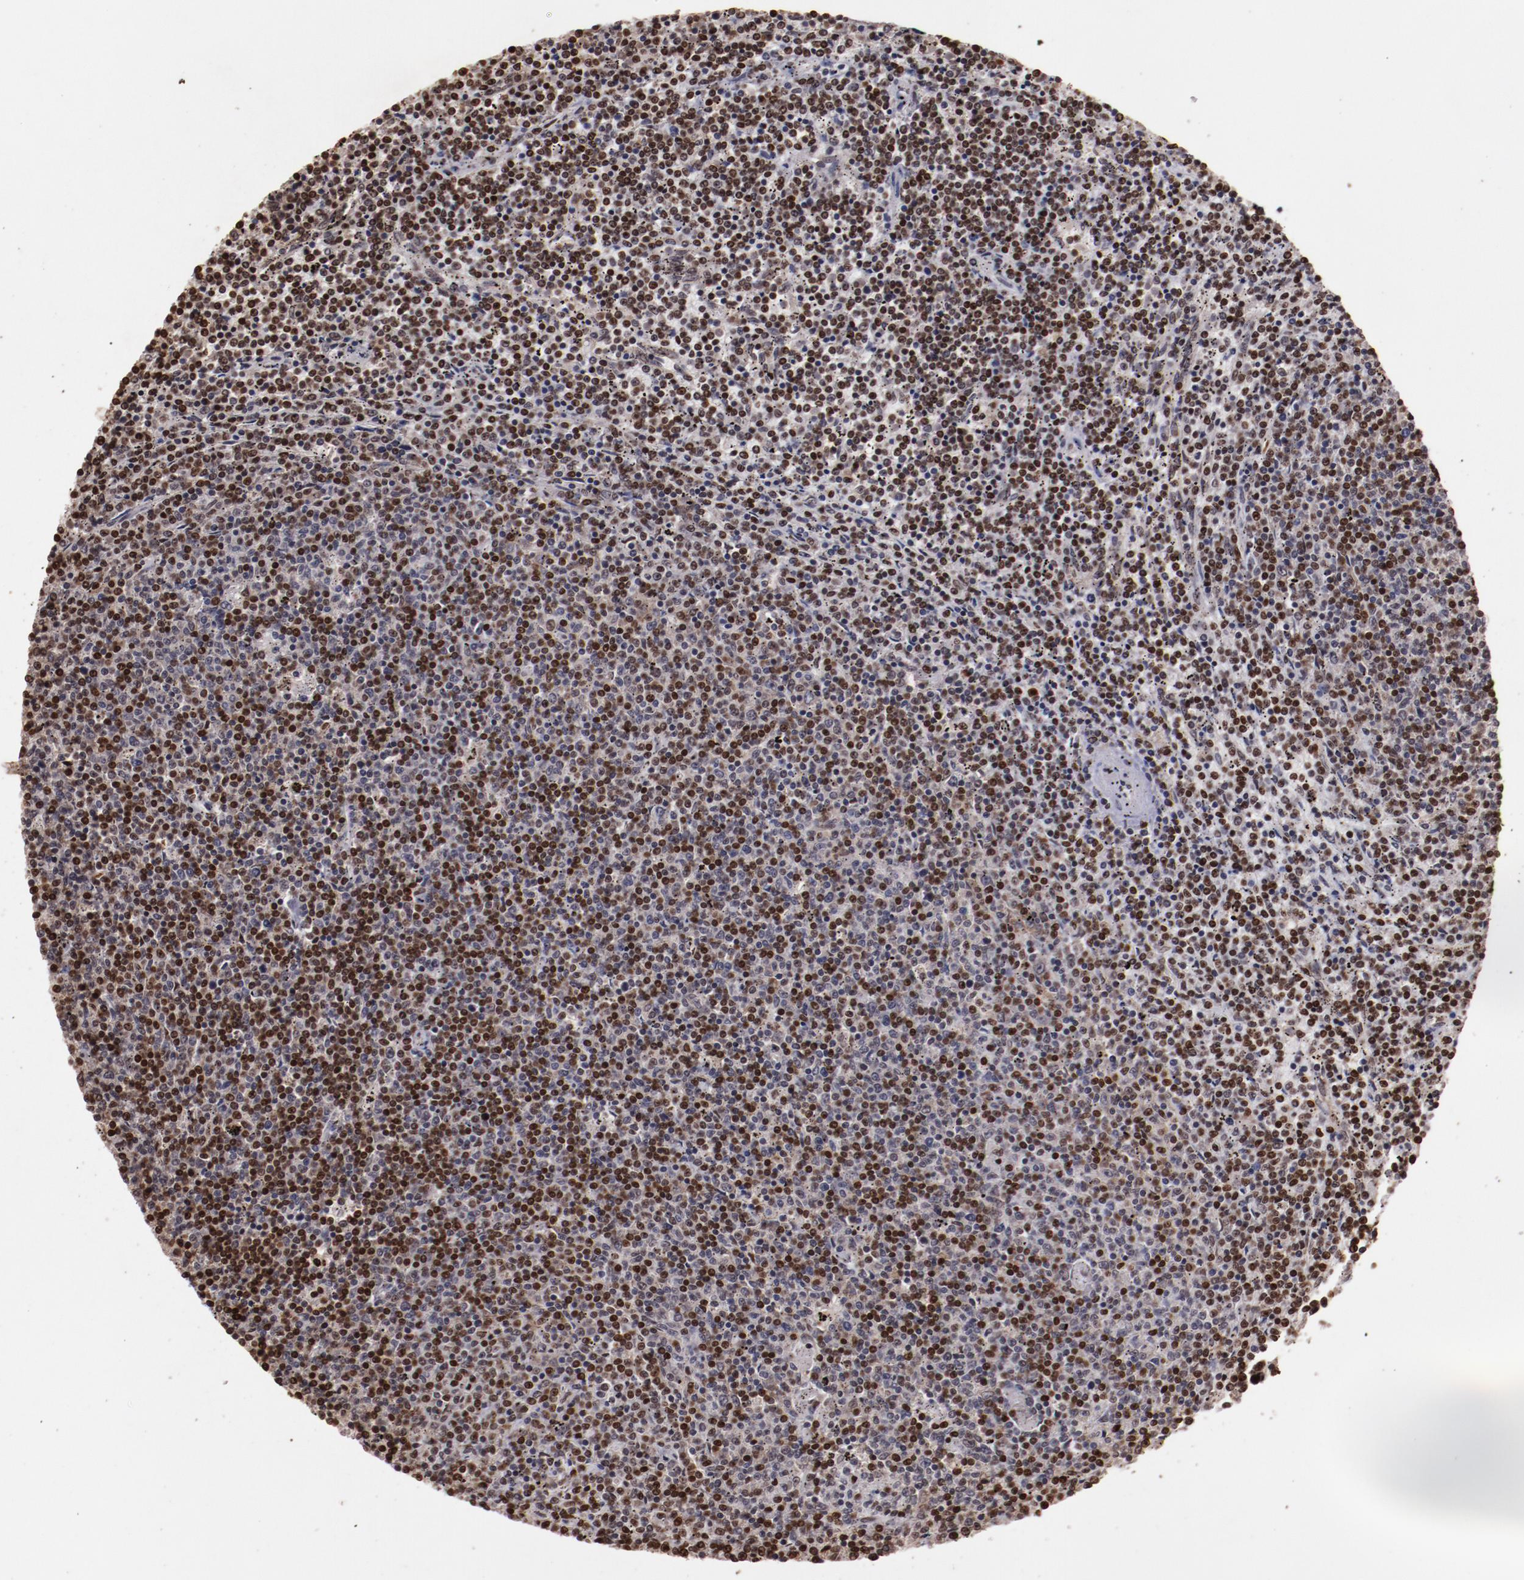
{"staining": {"intensity": "moderate", "quantity": "25%-75%", "location": "nuclear"}, "tissue": "lymphoma", "cell_type": "Tumor cells", "image_type": "cancer", "snomed": [{"axis": "morphology", "description": "Malignant lymphoma, non-Hodgkin's type, Low grade"}, {"axis": "topography", "description": "Spleen"}], "caption": "Human malignant lymphoma, non-Hodgkin's type (low-grade) stained with a protein marker displays moderate staining in tumor cells.", "gene": "APEX1", "patient": {"sex": "female", "age": 50}}